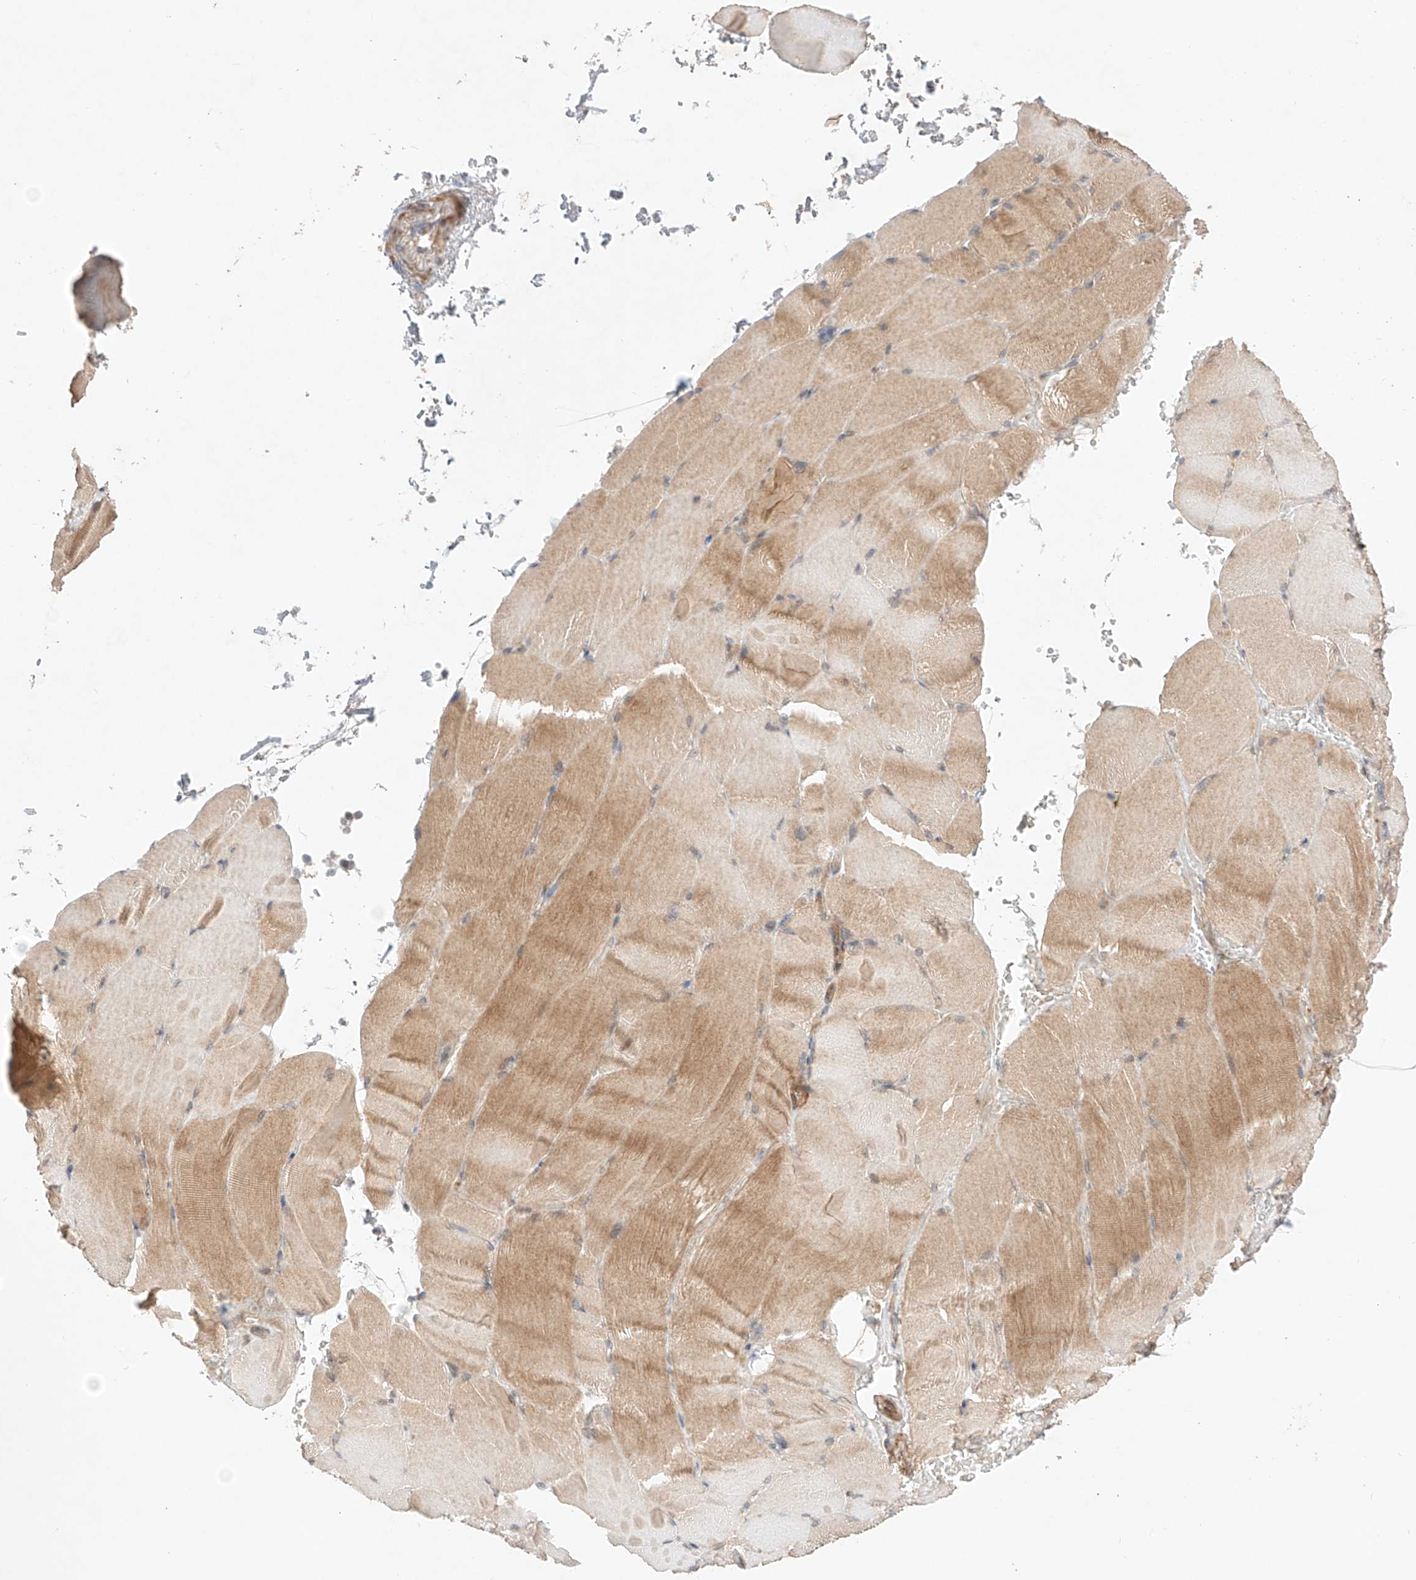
{"staining": {"intensity": "moderate", "quantity": "25%-75%", "location": "cytoplasmic/membranous"}, "tissue": "skeletal muscle", "cell_type": "Myocytes", "image_type": "normal", "snomed": [{"axis": "morphology", "description": "Normal tissue, NOS"}, {"axis": "topography", "description": "Skeletal muscle"}, {"axis": "topography", "description": "Parathyroid gland"}], "caption": "An immunohistochemistry histopathology image of normal tissue is shown. Protein staining in brown highlights moderate cytoplasmic/membranous positivity in skeletal muscle within myocytes.", "gene": "ZNF124", "patient": {"sex": "female", "age": 37}}